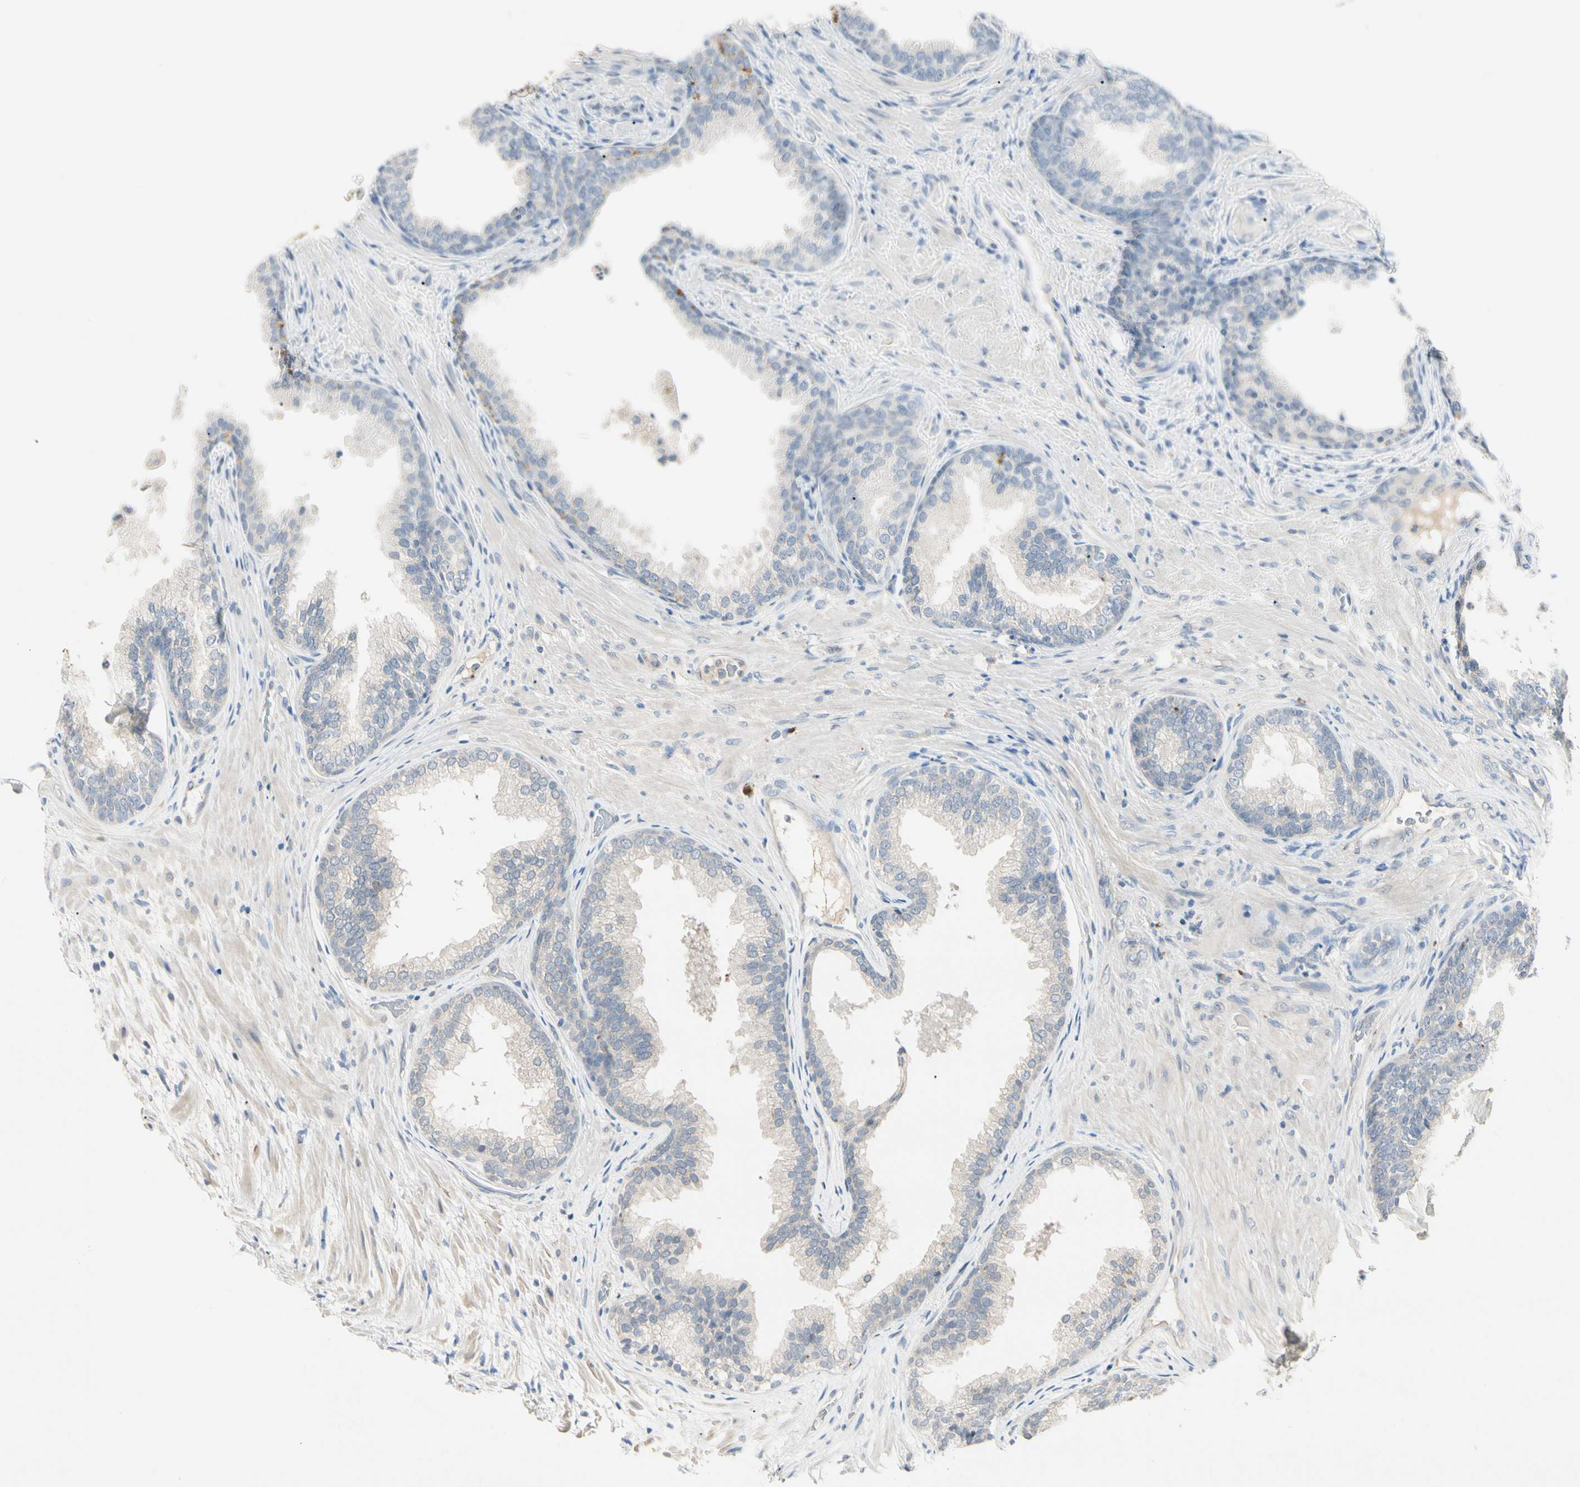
{"staining": {"intensity": "negative", "quantity": "none", "location": "none"}, "tissue": "prostate", "cell_type": "Glandular cells", "image_type": "normal", "snomed": [{"axis": "morphology", "description": "Normal tissue, NOS"}, {"axis": "topography", "description": "Prostate"}], "caption": "The IHC micrograph has no significant staining in glandular cells of prostate. (Stains: DAB (3,3'-diaminobenzidine) immunohistochemistry with hematoxylin counter stain, Microscopy: brightfield microscopy at high magnification).", "gene": "PRSS21", "patient": {"sex": "male", "age": 76}}